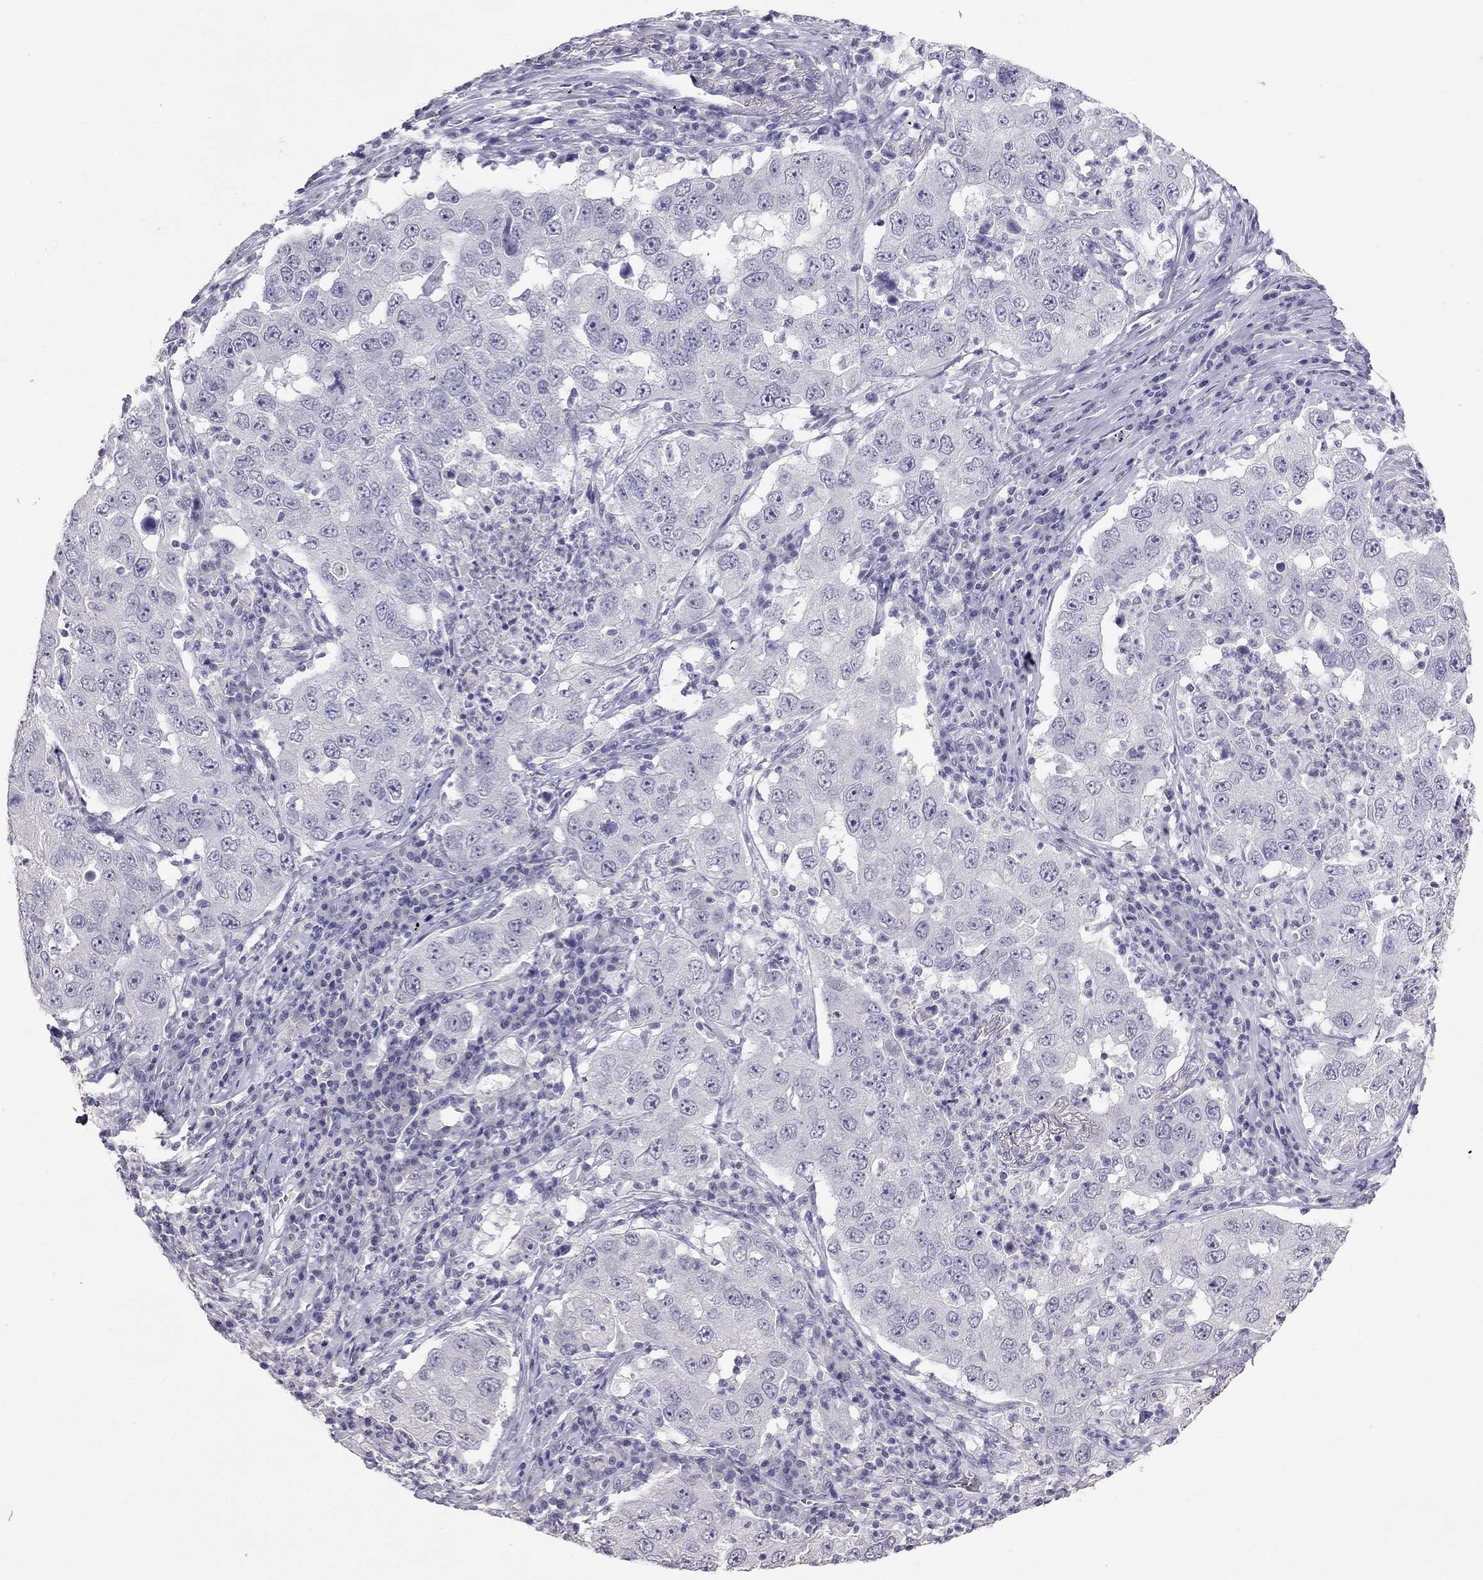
{"staining": {"intensity": "negative", "quantity": "none", "location": "none"}, "tissue": "lung cancer", "cell_type": "Tumor cells", "image_type": "cancer", "snomed": [{"axis": "morphology", "description": "Adenocarcinoma, NOS"}, {"axis": "topography", "description": "Lung"}], "caption": "A histopathology image of human lung cancer (adenocarcinoma) is negative for staining in tumor cells. Nuclei are stained in blue.", "gene": "PSMB11", "patient": {"sex": "male", "age": 73}}